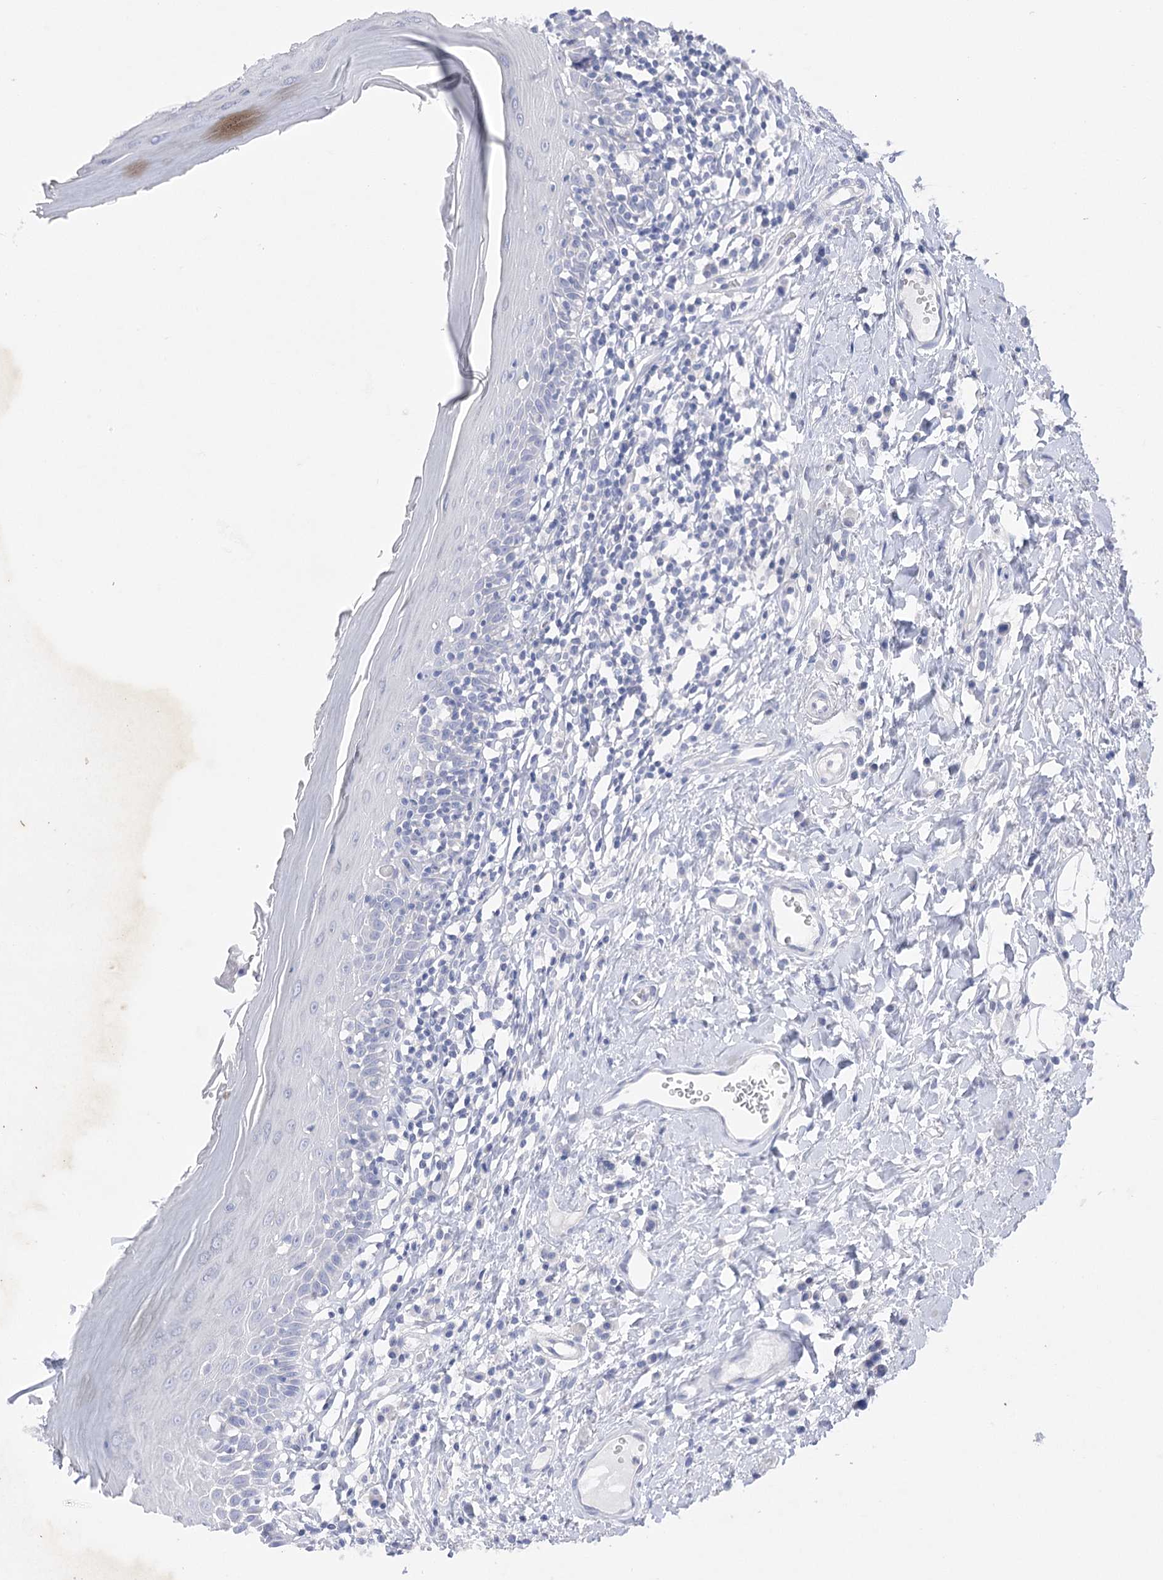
{"staining": {"intensity": "moderate", "quantity": "25%-75%", "location": "cytoplasmic/membranous"}, "tissue": "oral mucosa", "cell_type": "Squamous epithelial cells", "image_type": "normal", "snomed": [{"axis": "morphology", "description": "Normal tissue, NOS"}, {"axis": "topography", "description": "Oral tissue"}], "caption": "This is an image of immunohistochemistry (IHC) staining of unremarkable oral mucosa, which shows moderate staining in the cytoplasmic/membranous of squamous epithelial cells.", "gene": "BCR", "patient": {"sex": "male", "age": 82}}